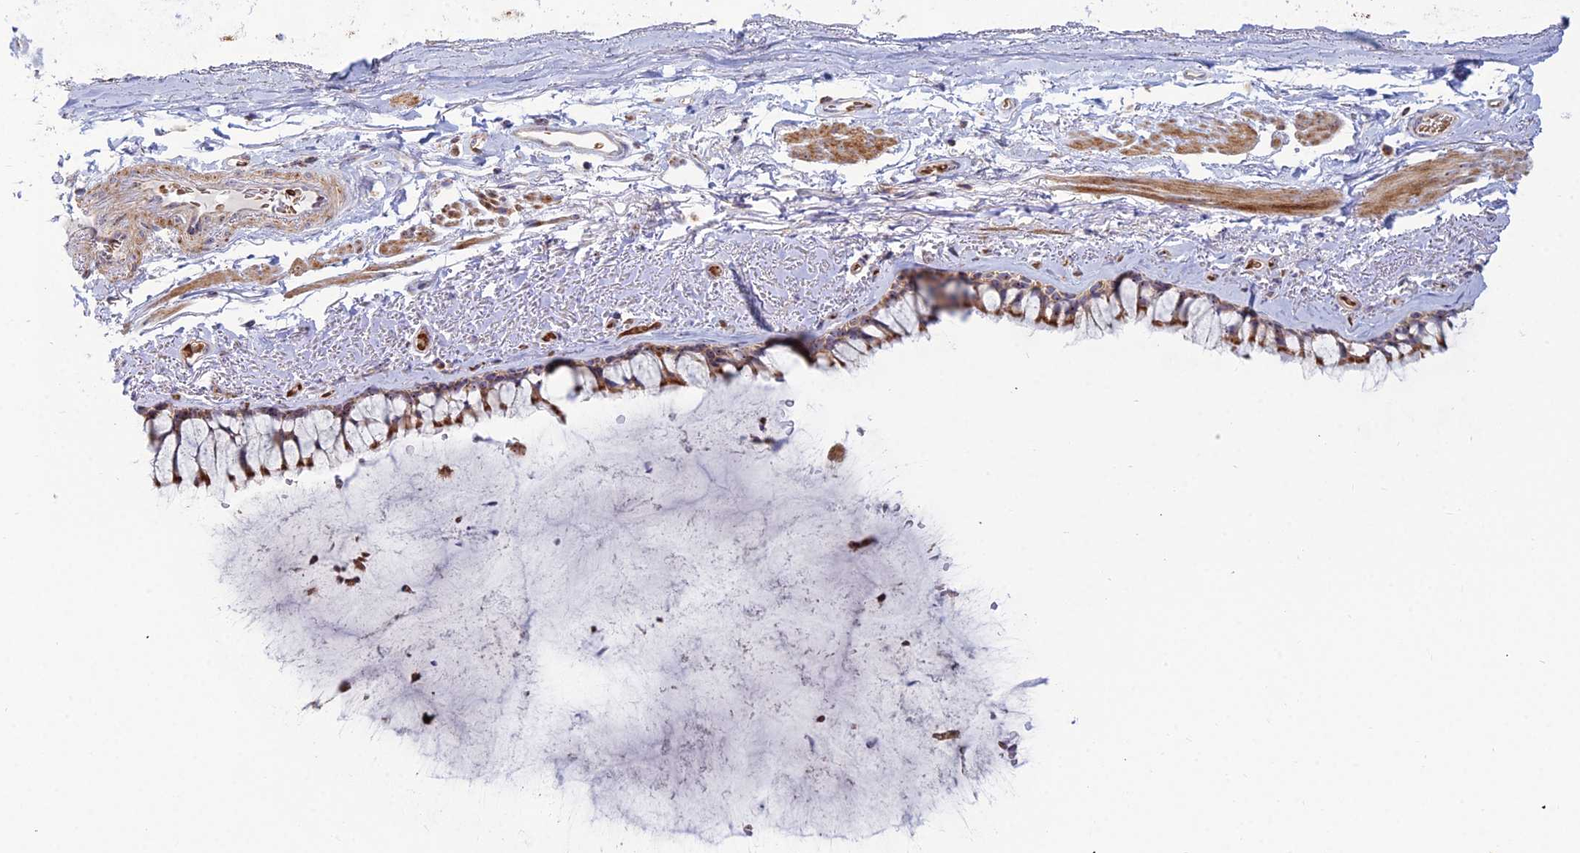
{"staining": {"intensity": "strong", "quantity": ">75%", "location": "cytoplasmic/membranous"}, "tissue": "bronchus", "cell_type": "Respiratory epithelial cells", "image_type": "normal", "snomed": [{"axis": "morphology", "description": "Normal tissue, NOS"}, {"axis": "topography", "description": "Bronchus"}], "caption": "Immunohistochemical staining of unremarkable human bronchus shows strong cytoplasmic/membranous protein expression in about >75% of respiratory epithelial cells. (DAB (3,3'-diaminobenzidine) = brown stain, brightfield microscopy at high magnification).", "gene": "SLC35F4", "patient": {"sex": "male", "age": 65}}